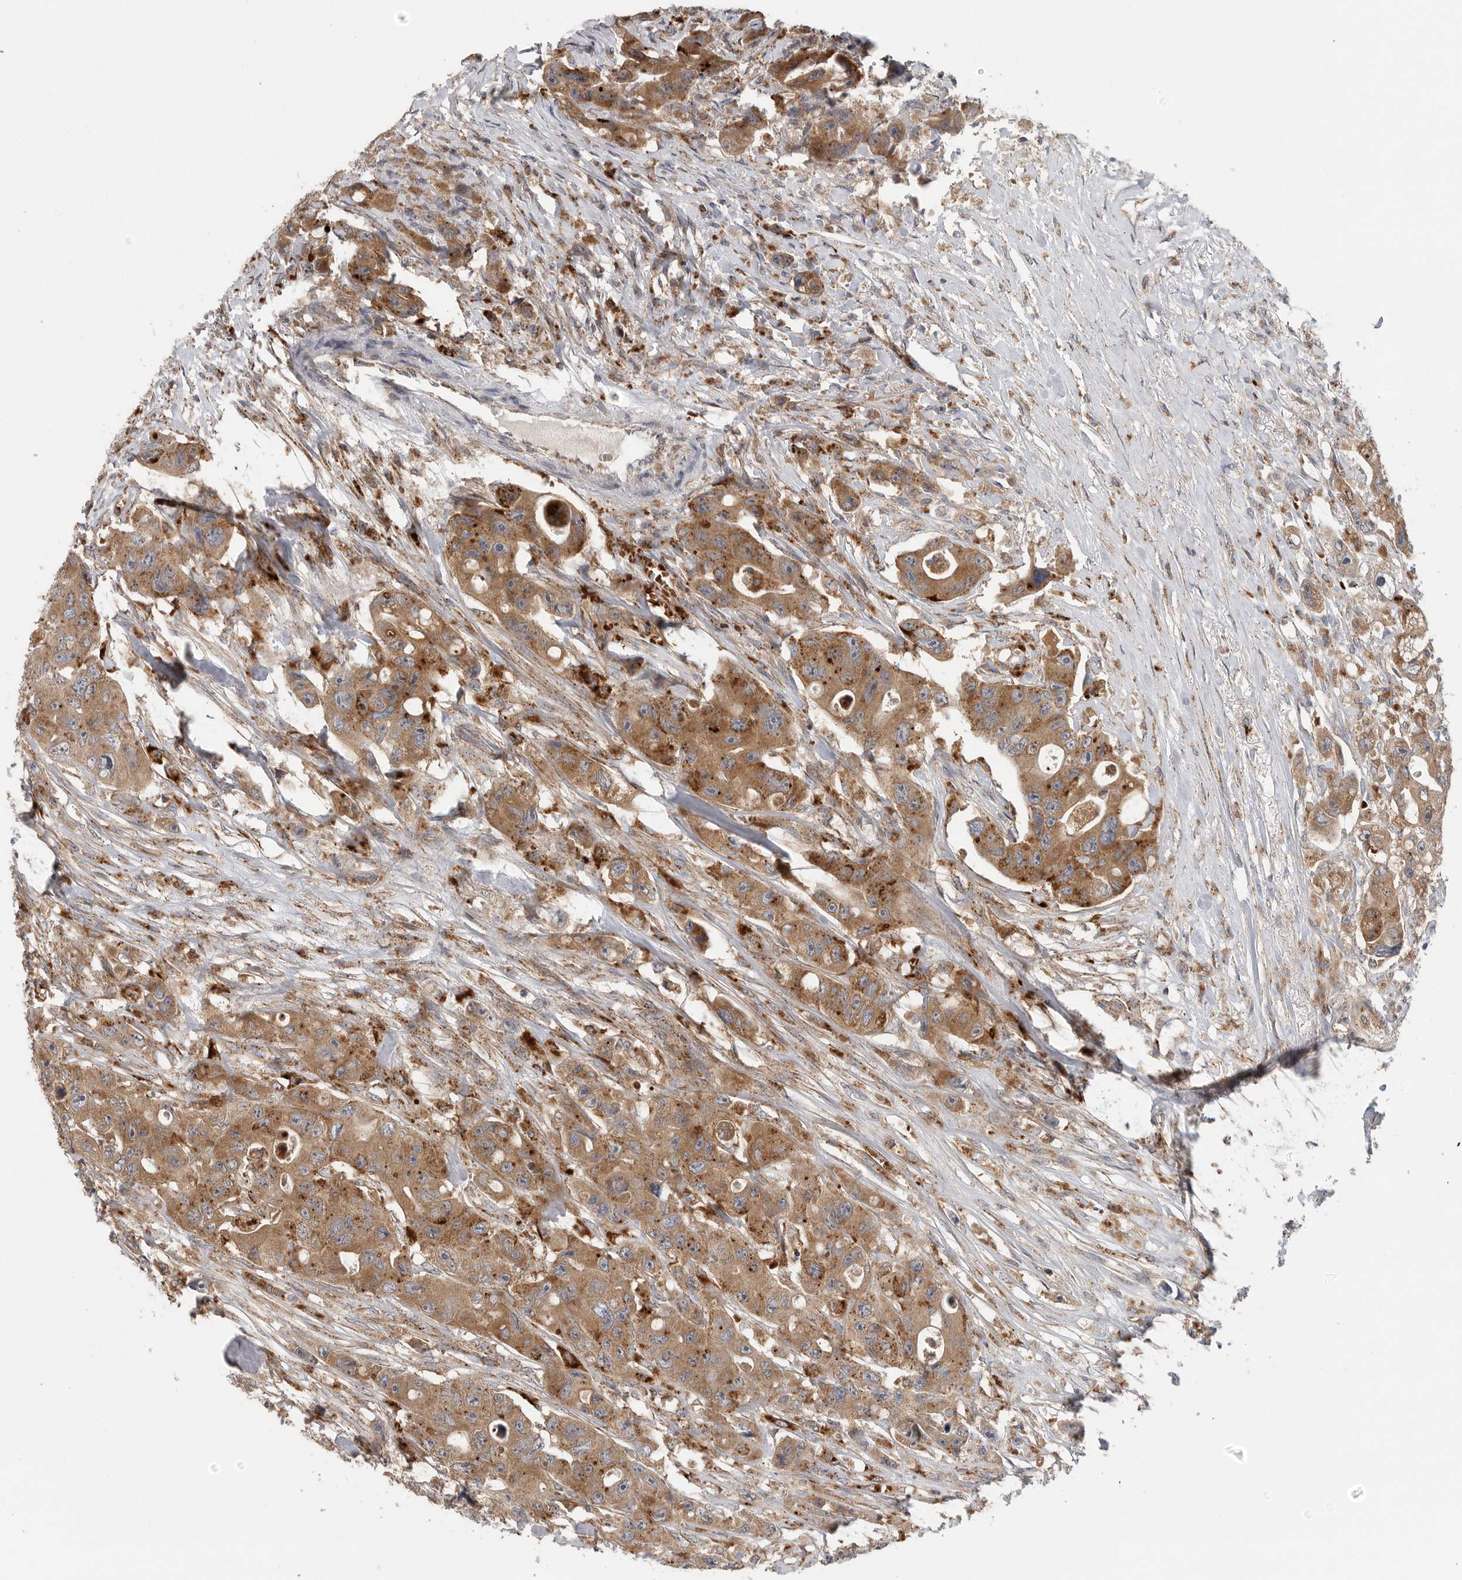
{"staining": {"intensity": "moderate", "quantity": ">75%", "location": "cytoplasmic/membranous"}, "tissue": "colorectal cancer", "cell_type": "Tumor cells", "image_type": "cancer", "snomed": [{"axis": "morphology", "description": "Adenocarcinoma, NOS"}, {"axis": "topography", "description": "Colon"}], "caption": "Brown immunohistochemical staining in colorectal adenocarcinoma displays moderate cytoplasmic/membranous staining in about >75% of tumor cells. The staining was performed using DAB (3,3'-diaminobenzidine) to visualize the protein expression in brown, while the nuclei were stained in blue with hematoxylin (Magnification: 20x).", "gene": "GALNS", "patient": {"sex": "female", "age": 46}}